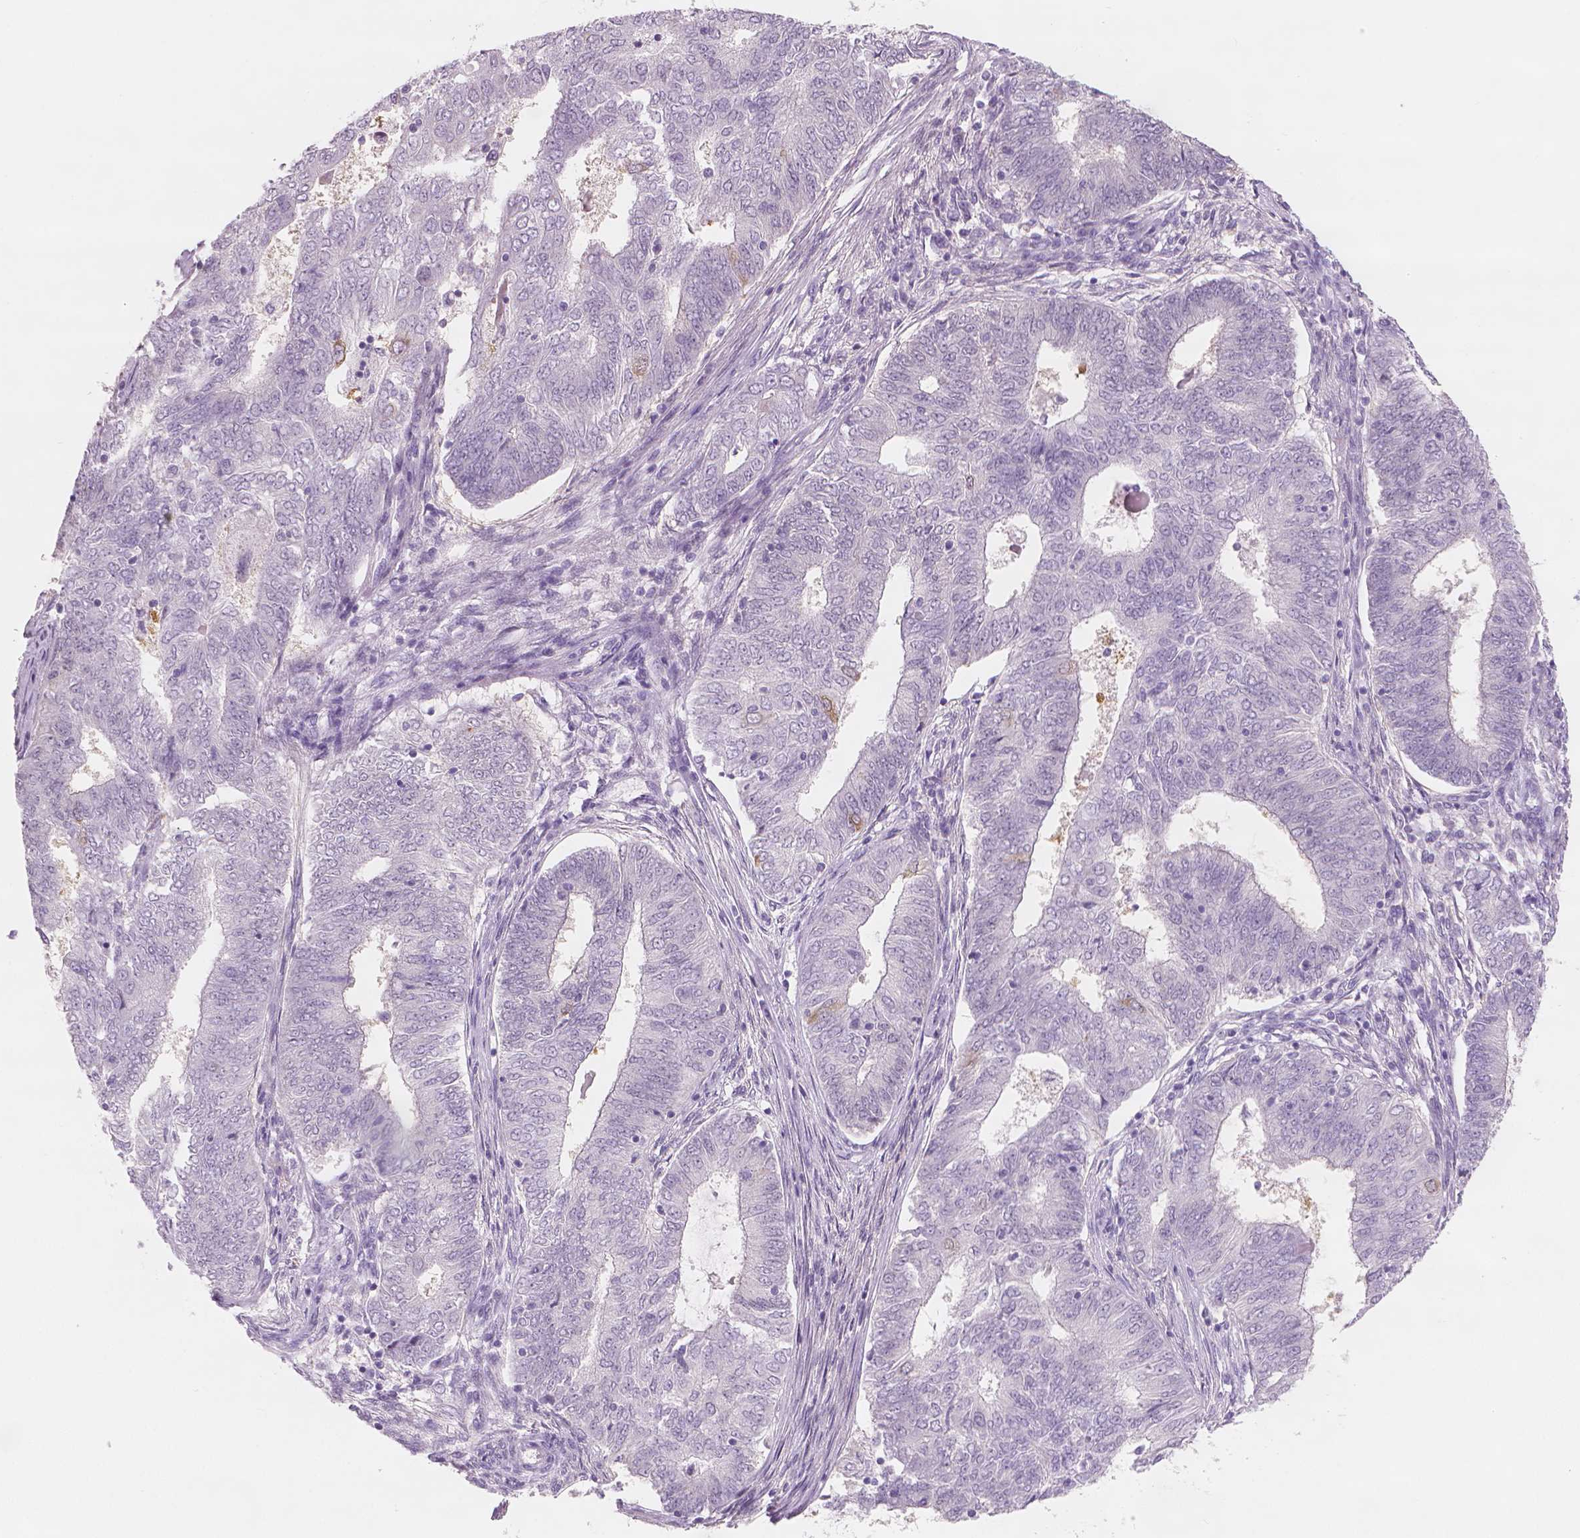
{"staining": {"intensity": "negative", "quantity": "none", "location": "none"}, "tissue": "endometrial cancer", "cell_type": "Tumor cells", "image_type": "cancer", "snomed": [{"axis": "morphology", "description": "Adenocarcinoma, NOS"}, {"axis": "topography", "description": "Endometrium"}], "caption": "A high-resolution image shows IHC staining of adenocarcinoma (endometrial), which shows no significant staining in tumor cells.", "gene": "APOA4", "patient": {"sex": "female", "age": 62}}